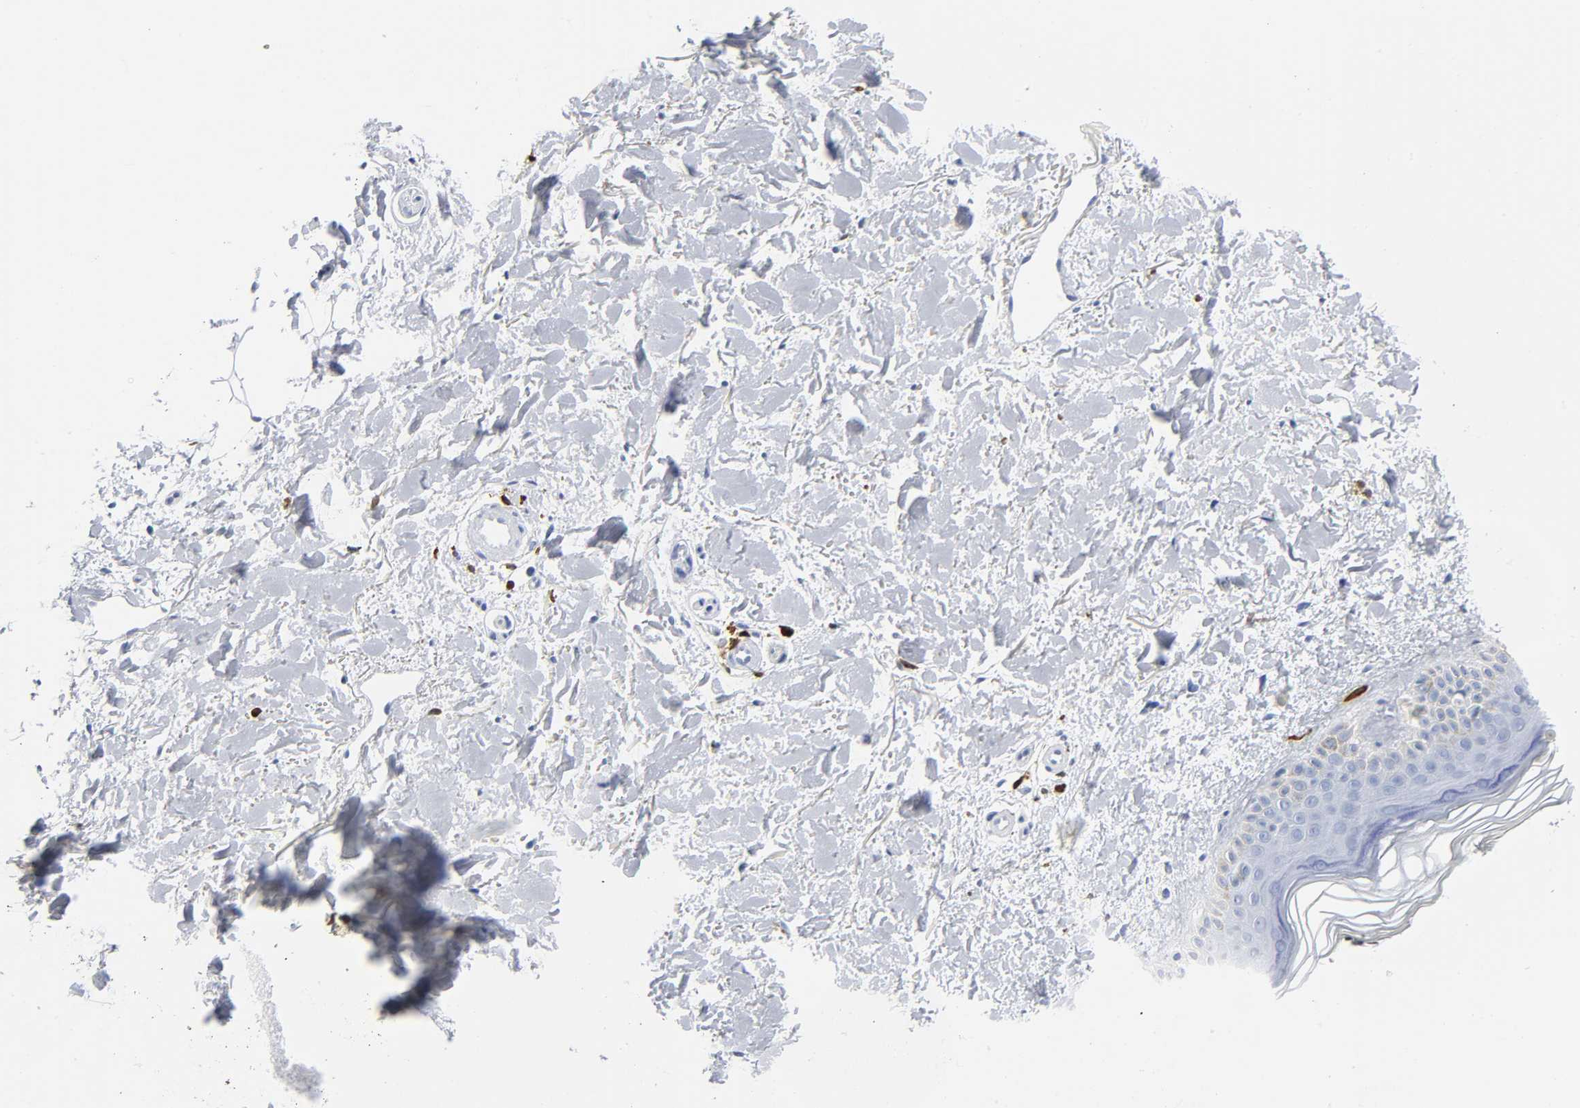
{"staining": {"intensity": "negative", "quantity": "none", "location": "none"}, "tissue": "skin", "cell_type": "Fibroblasts", "image_type": "normal", "snomed": [{"axis": "morphology", "description": "Normal tissue, NOS"}, {"axis": "topography", "description": "Skin"}], "caption": "IHC micrograph of benign skin stained for a protein (brown), which shows no expression in fibroblasts.", "gene": "DOK2", "patient": {"sex": "female", "age": 19}}